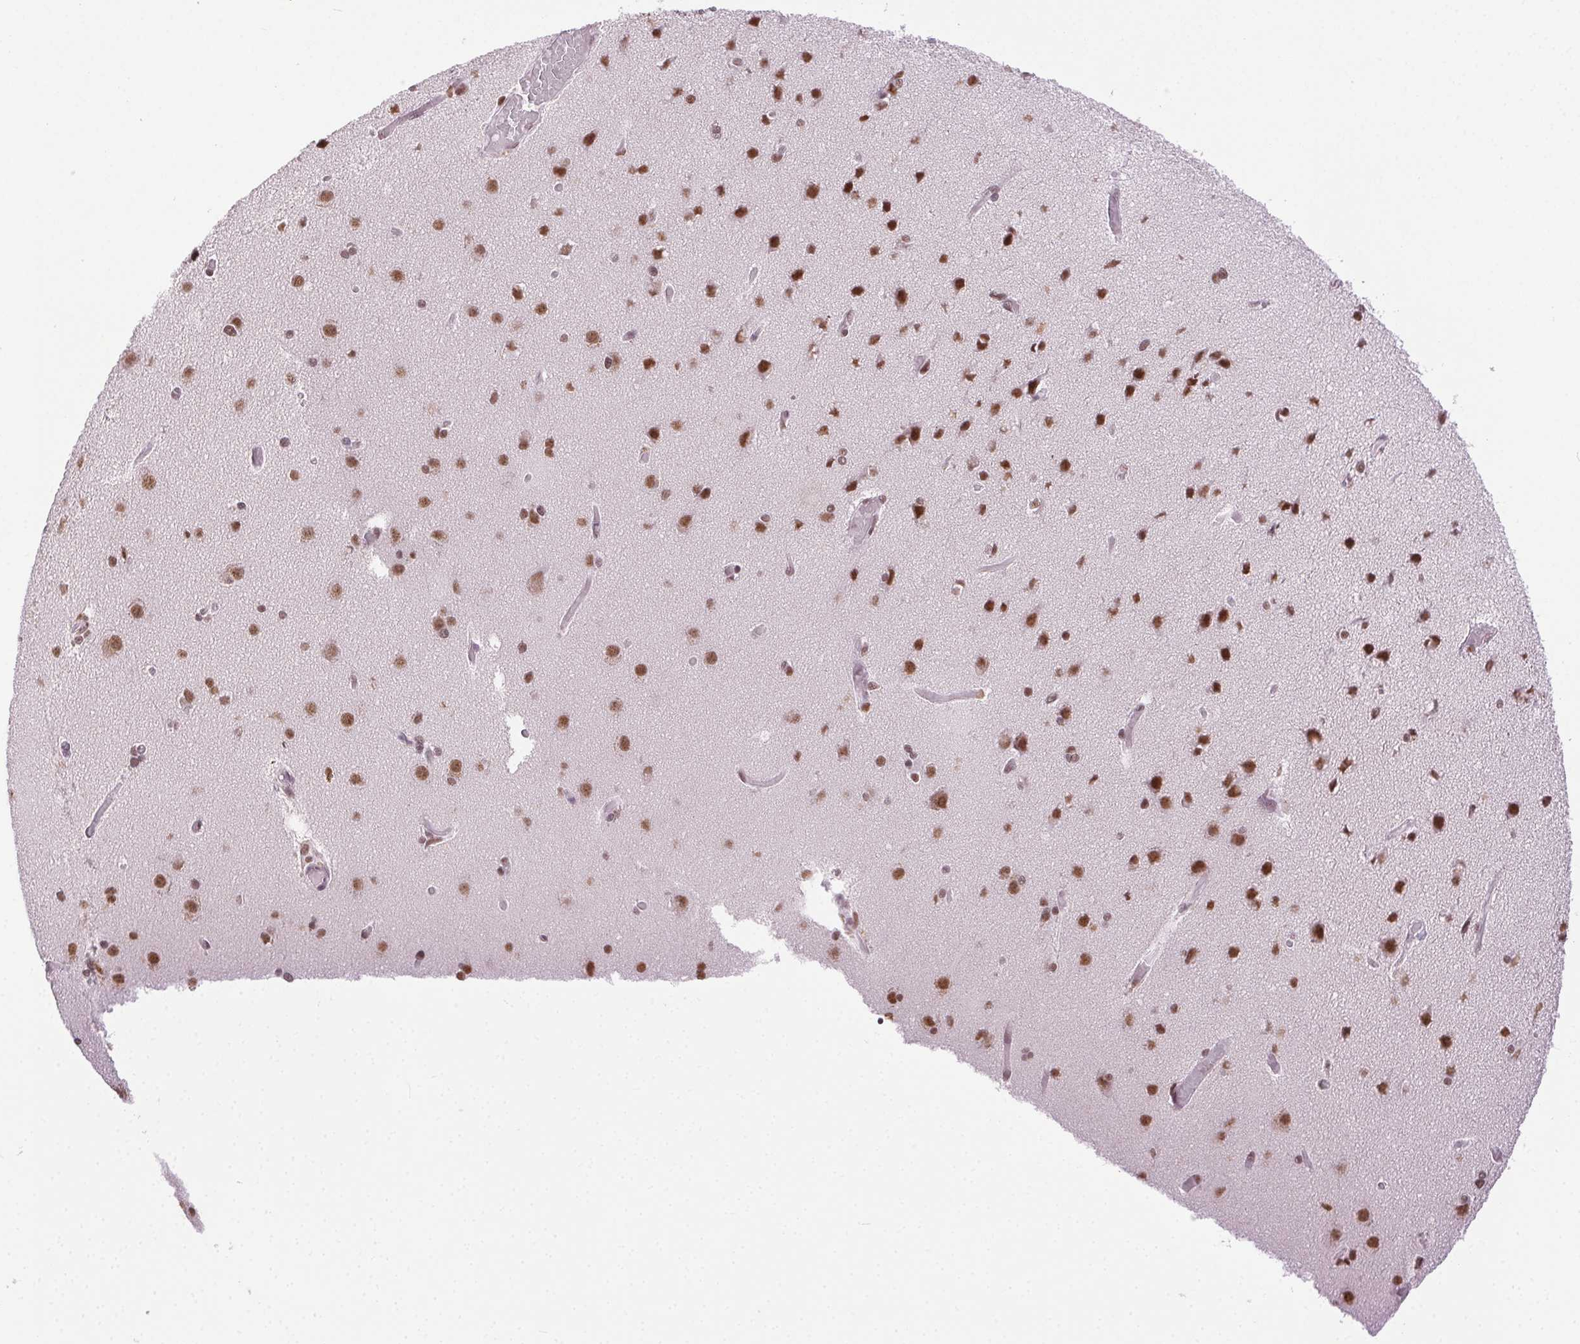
{"staining": {"intensity": "negative", "quantity": "none", "location": "none"}, "tissue": "cerebral cortex", "cell_type": "Endothelial cells", "image_type": "normal", "snomed": [{"axis": "morphology", "description": "Normal tissue, NOS"}, {"axis": "morphology", "description": "Glioma, malignant, High grade"}, {"axis": "topography", "description": "Cerebral cortex"}], "caption": "Endothelial cells are negative for brown protein staining in unremarkable cerebral cortex. (DAB IHC with hematoxylin counter stain).", "gene": "TRA2B", "patient": {"sex": "male", "age": 71}}